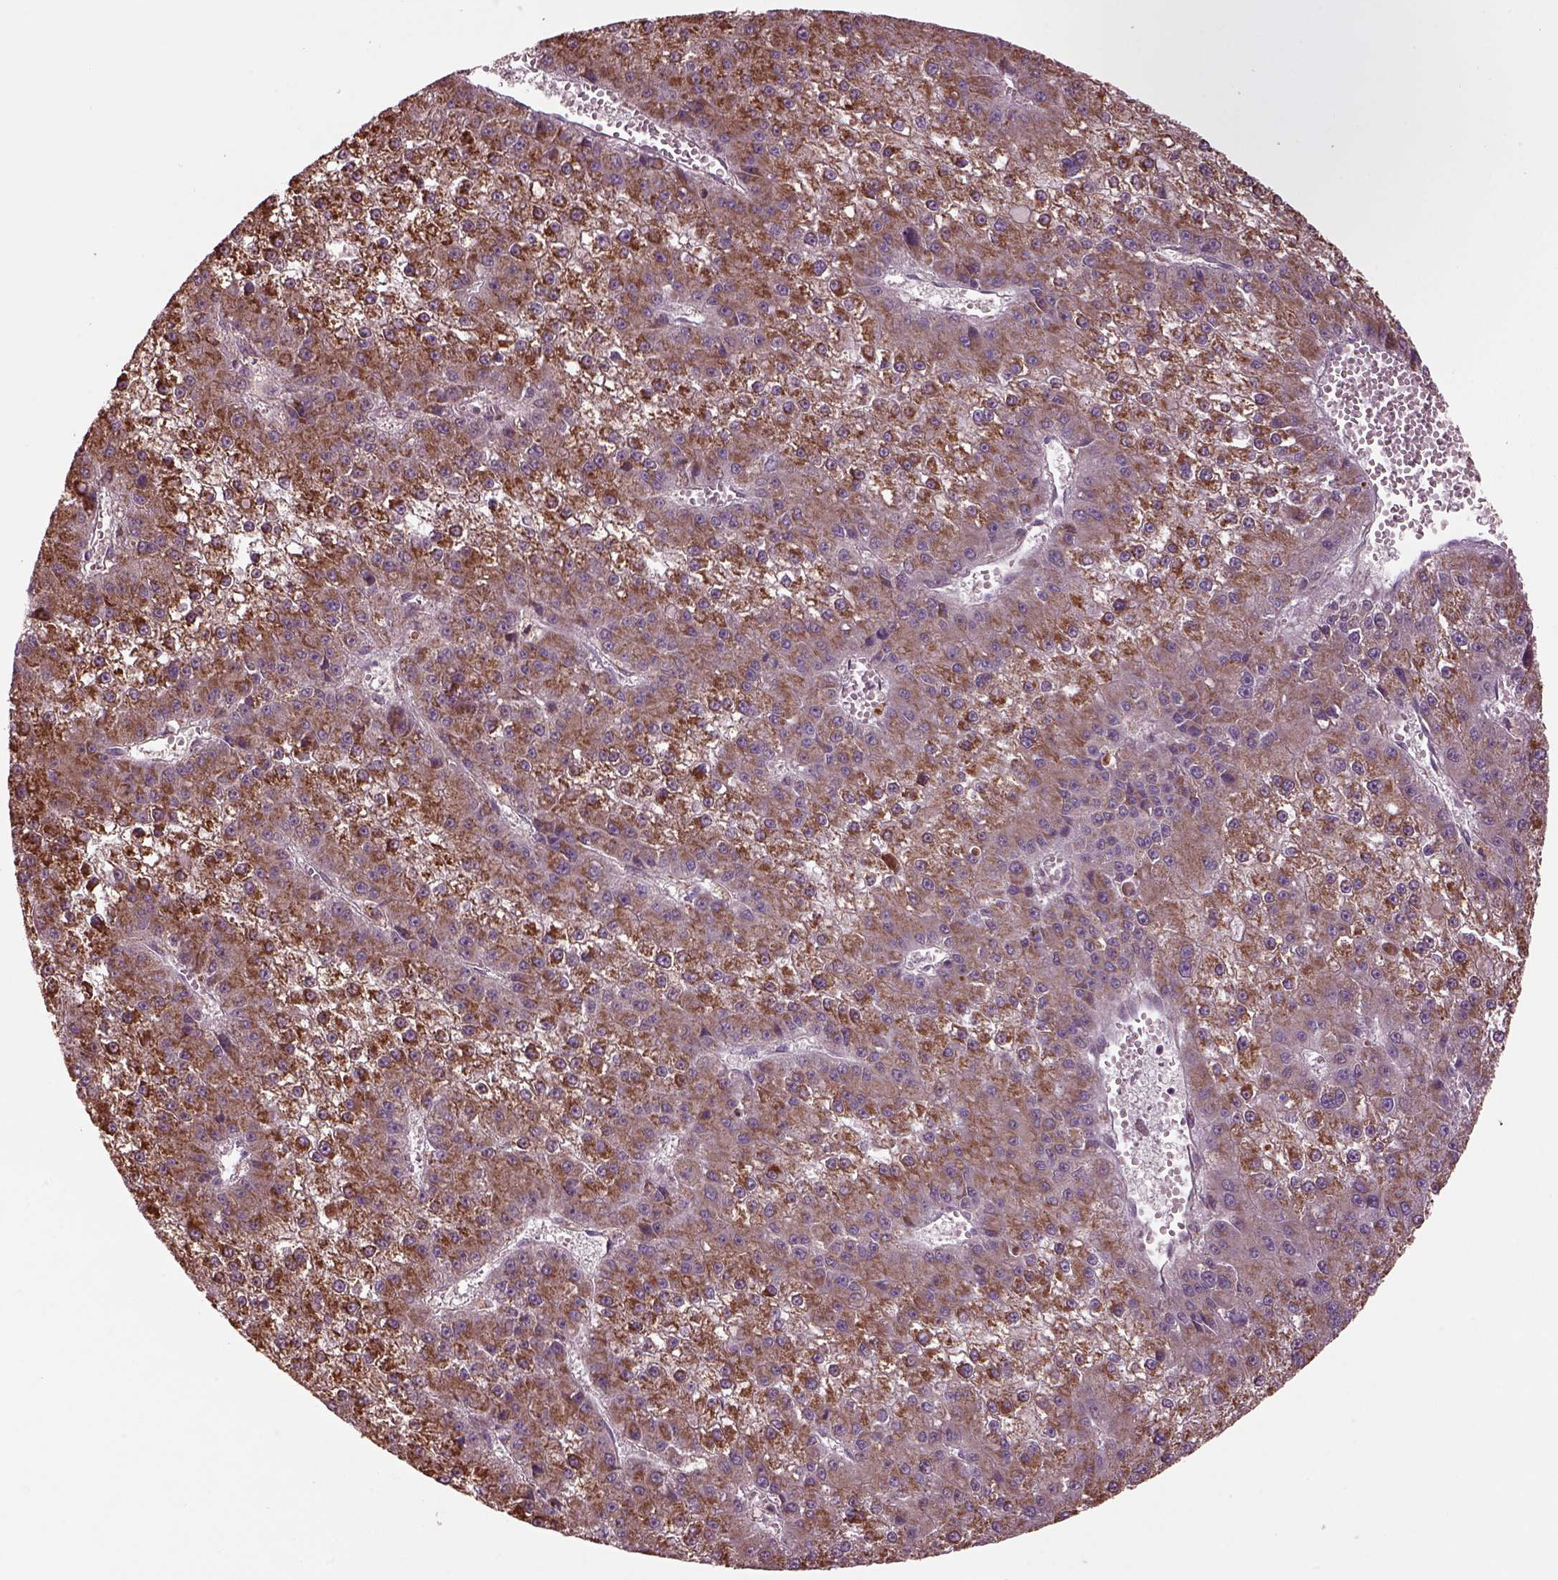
{"staining": {"intensity": "moderate", "quantity": "25%-75%", "location": "cytoplasmic/membranous"}, "tissue": "liver cancer", "cell_type": "Tumor cells", "image_type": "cancer", "snomed": [{"axis": "morphology", "description": "Carcinoma, Hepatocellular, NOS"}, {"axis": "topography", "description": "Liver"}], "caption": "This photomicrograph shows liver cancer stained with immunohistochemistry to label a protein in brown. The cytoplasmic/membranous of tumor cells show moderate positivity for the protein. Nuclei are counter-stained blue.", "gene": "TMEM254", "patient": {"sex": "female", "age": 73}}